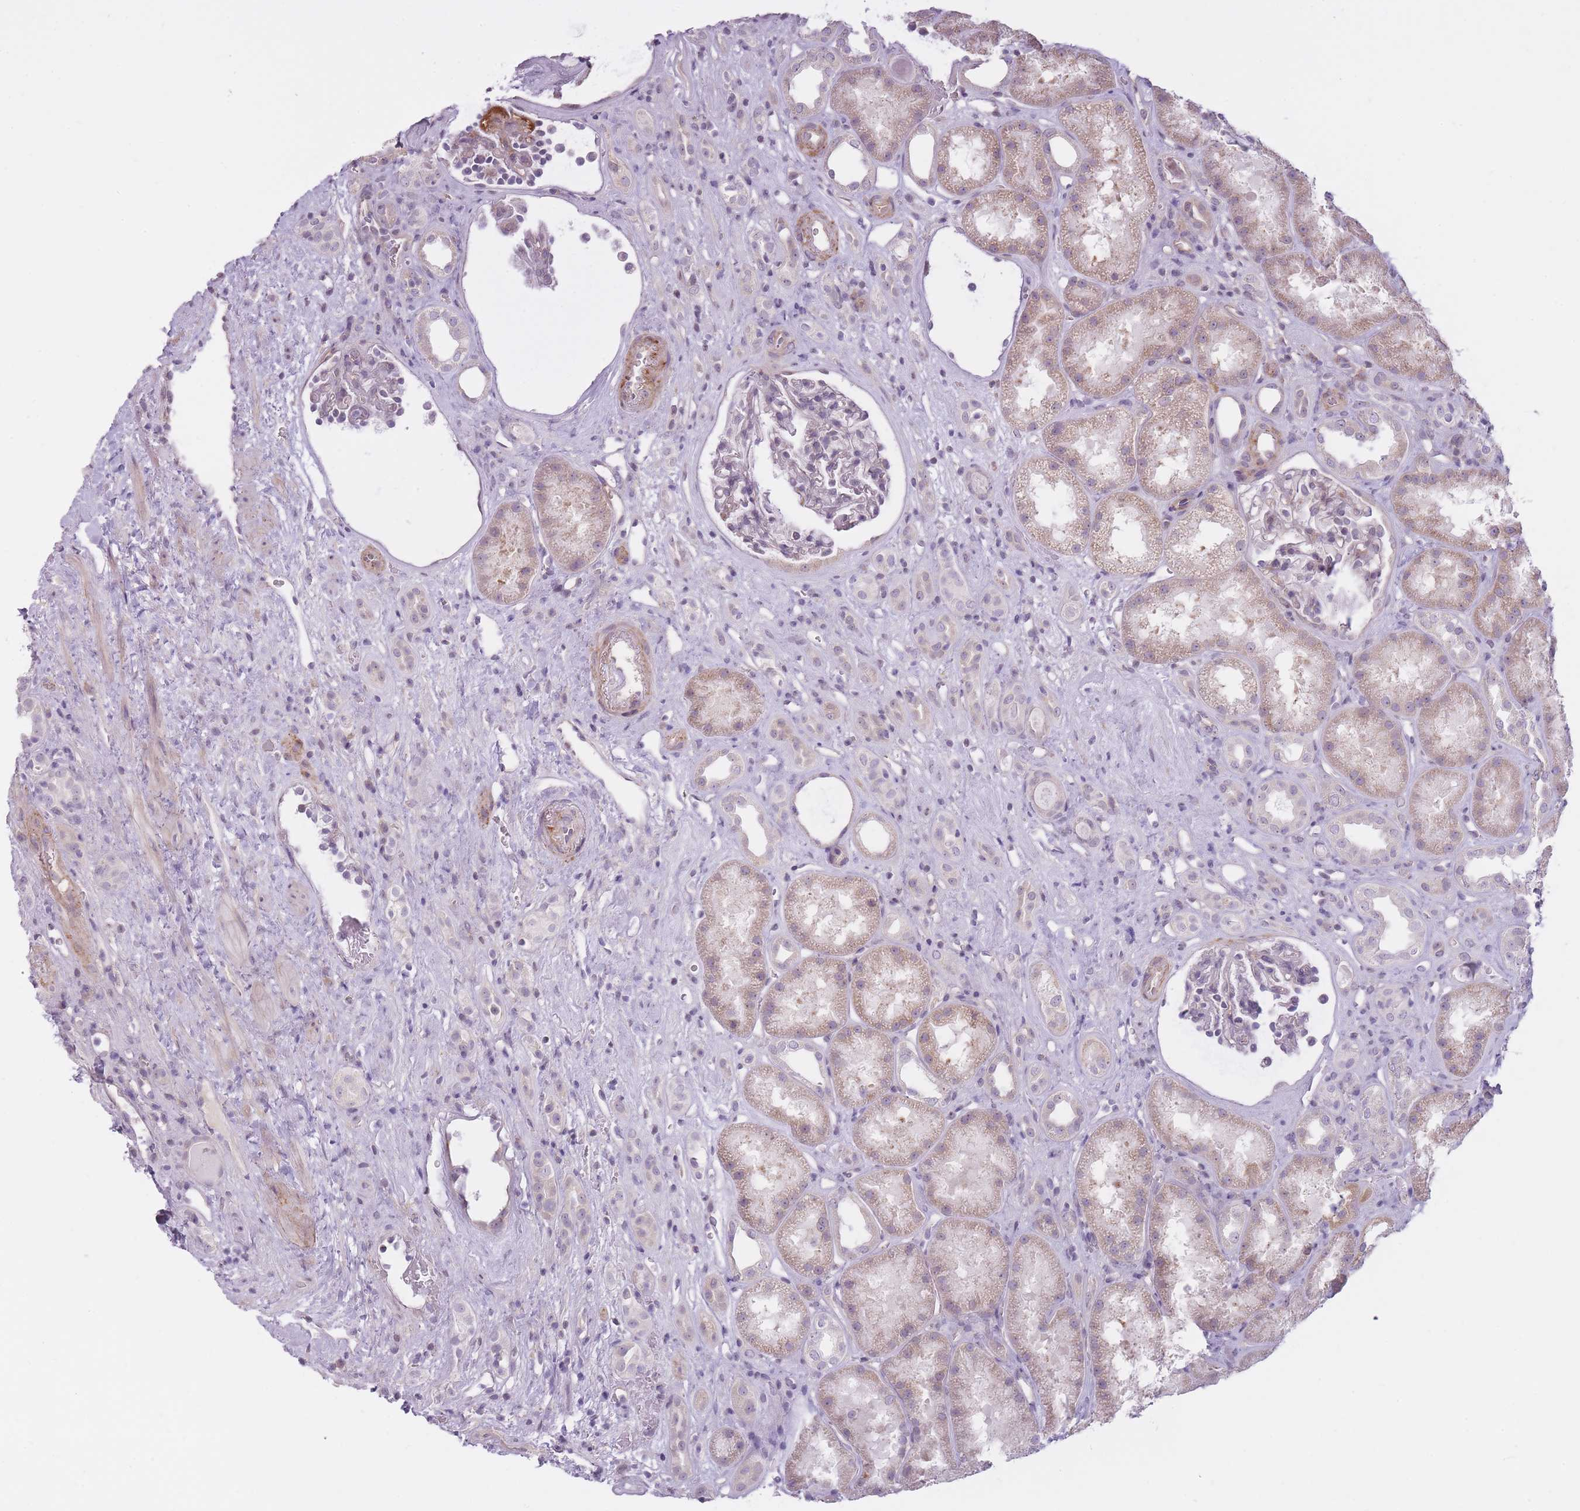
{"staining": {"intensity": "negative", "quantity": "none", "location": "none"}, "tissue": "kidney", "cell_type": "Cells in glomeruli", "image_type": "normal", "snomed": [{"axis": "morphology", "description": "Normal tissue, NOS"}, {"axis": "topography", "description": "Kidney"}], "caption": "Human kidney stained for a protein using immunohistochemistry exhibits no staining in cells in glomeruli.", "gene": "PGRMC2", "patient": {"sex": "male", "age": 61}}